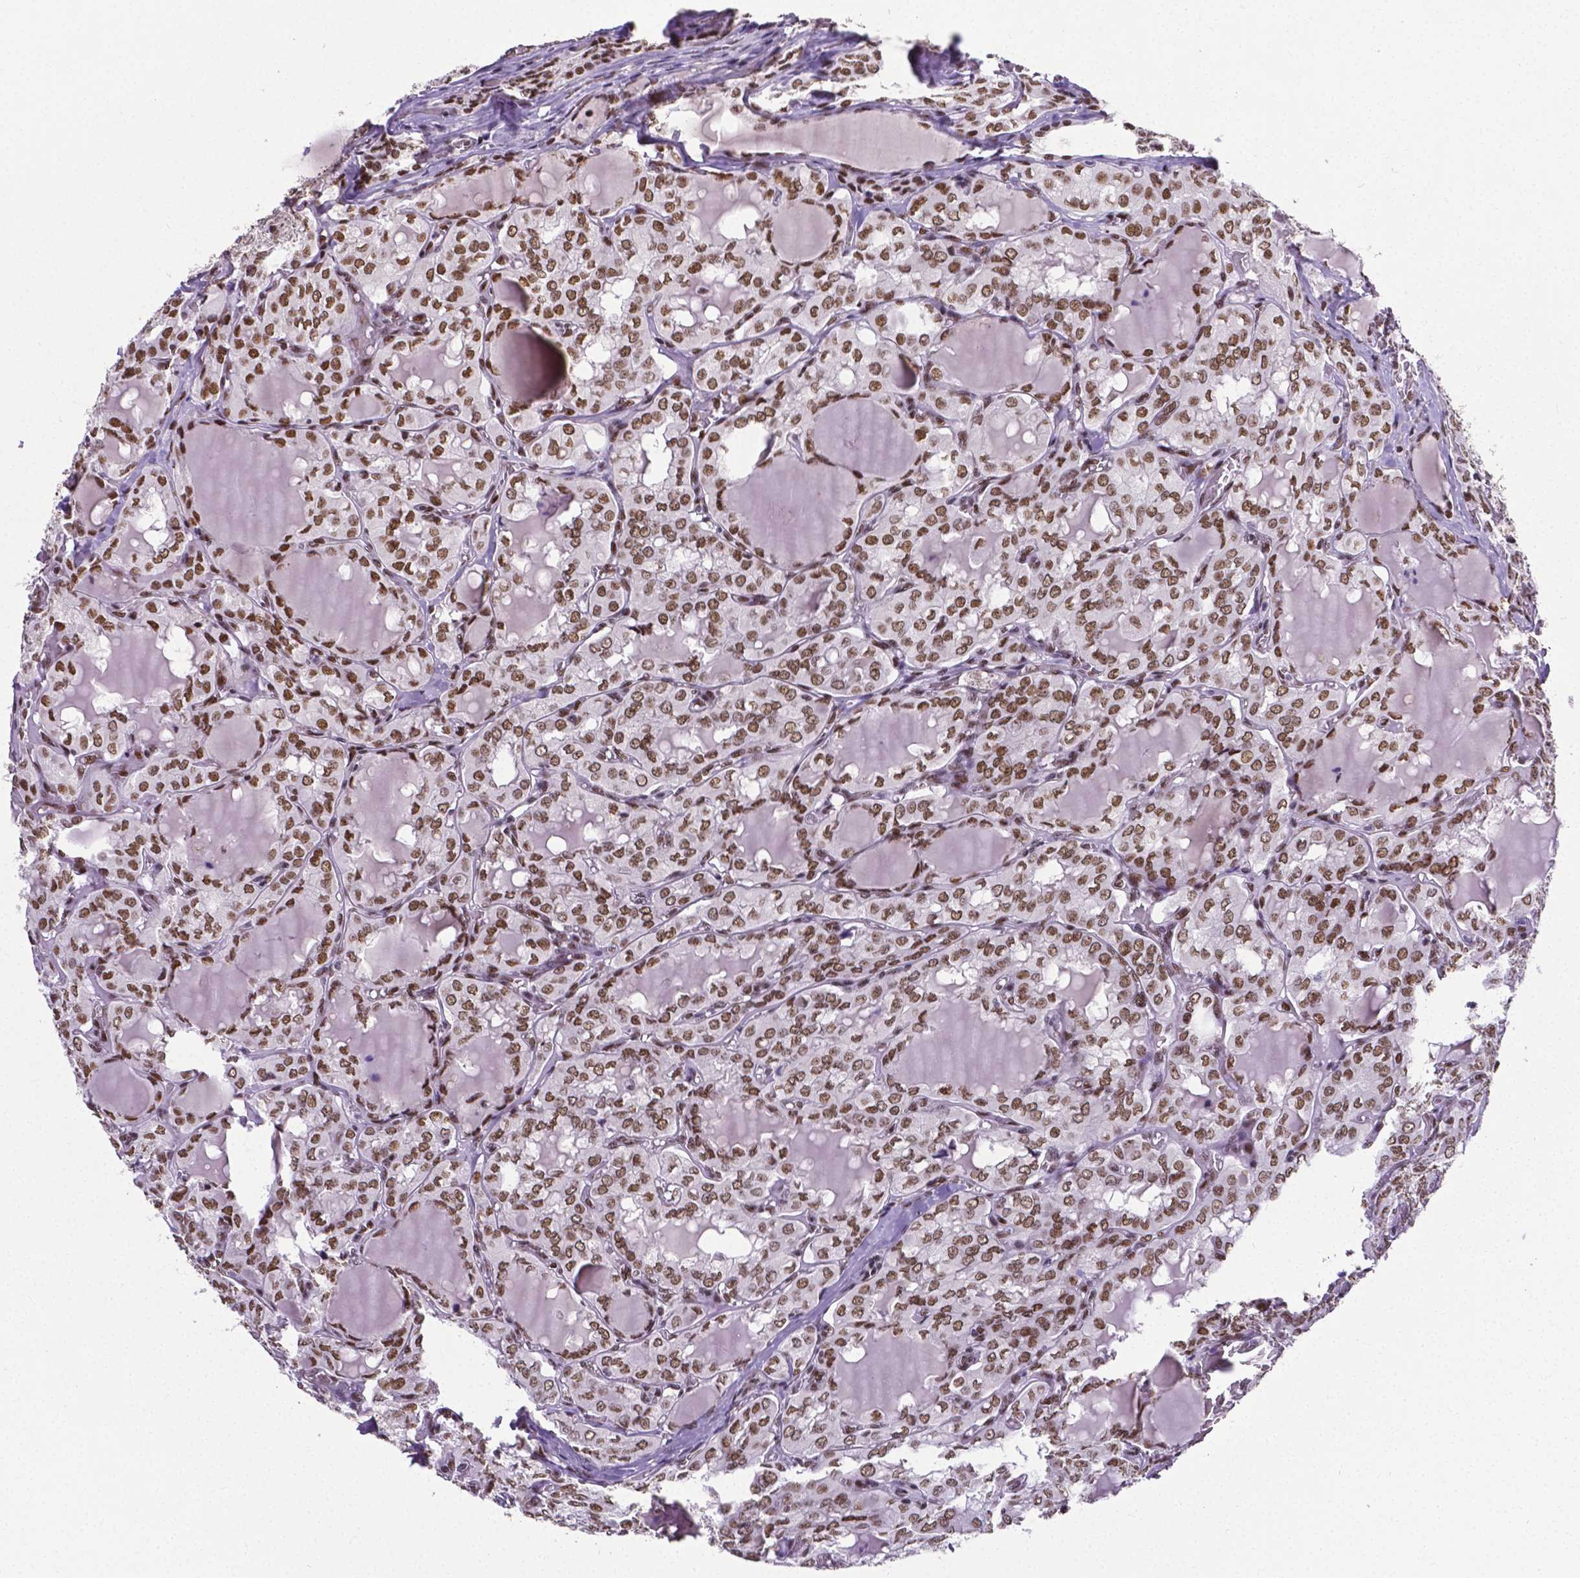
{"staining": {"intensity": "moderate", "quantity": ">75%", "location": "nuclear"}, "tissue": "thyroid cancer", "cell_type": "Tumor cells", "image_type": "cancer", "snomed": [{"axis": "morphology", "description": "Papillary adenocarcinoma, NOS"}, {"axis": "topography", "description": "Thyroid gland"}], "caption": "Protein expression analysis of papillary adenocarcinoma (thyroid) exhibits moderate nuclear staining in approximately >75% of tumor cells. The protein of interest is shown in brown color, while the nuclei are stained blue.", "gene": "REST", "patient": {"sex": "male", "age": 20}}